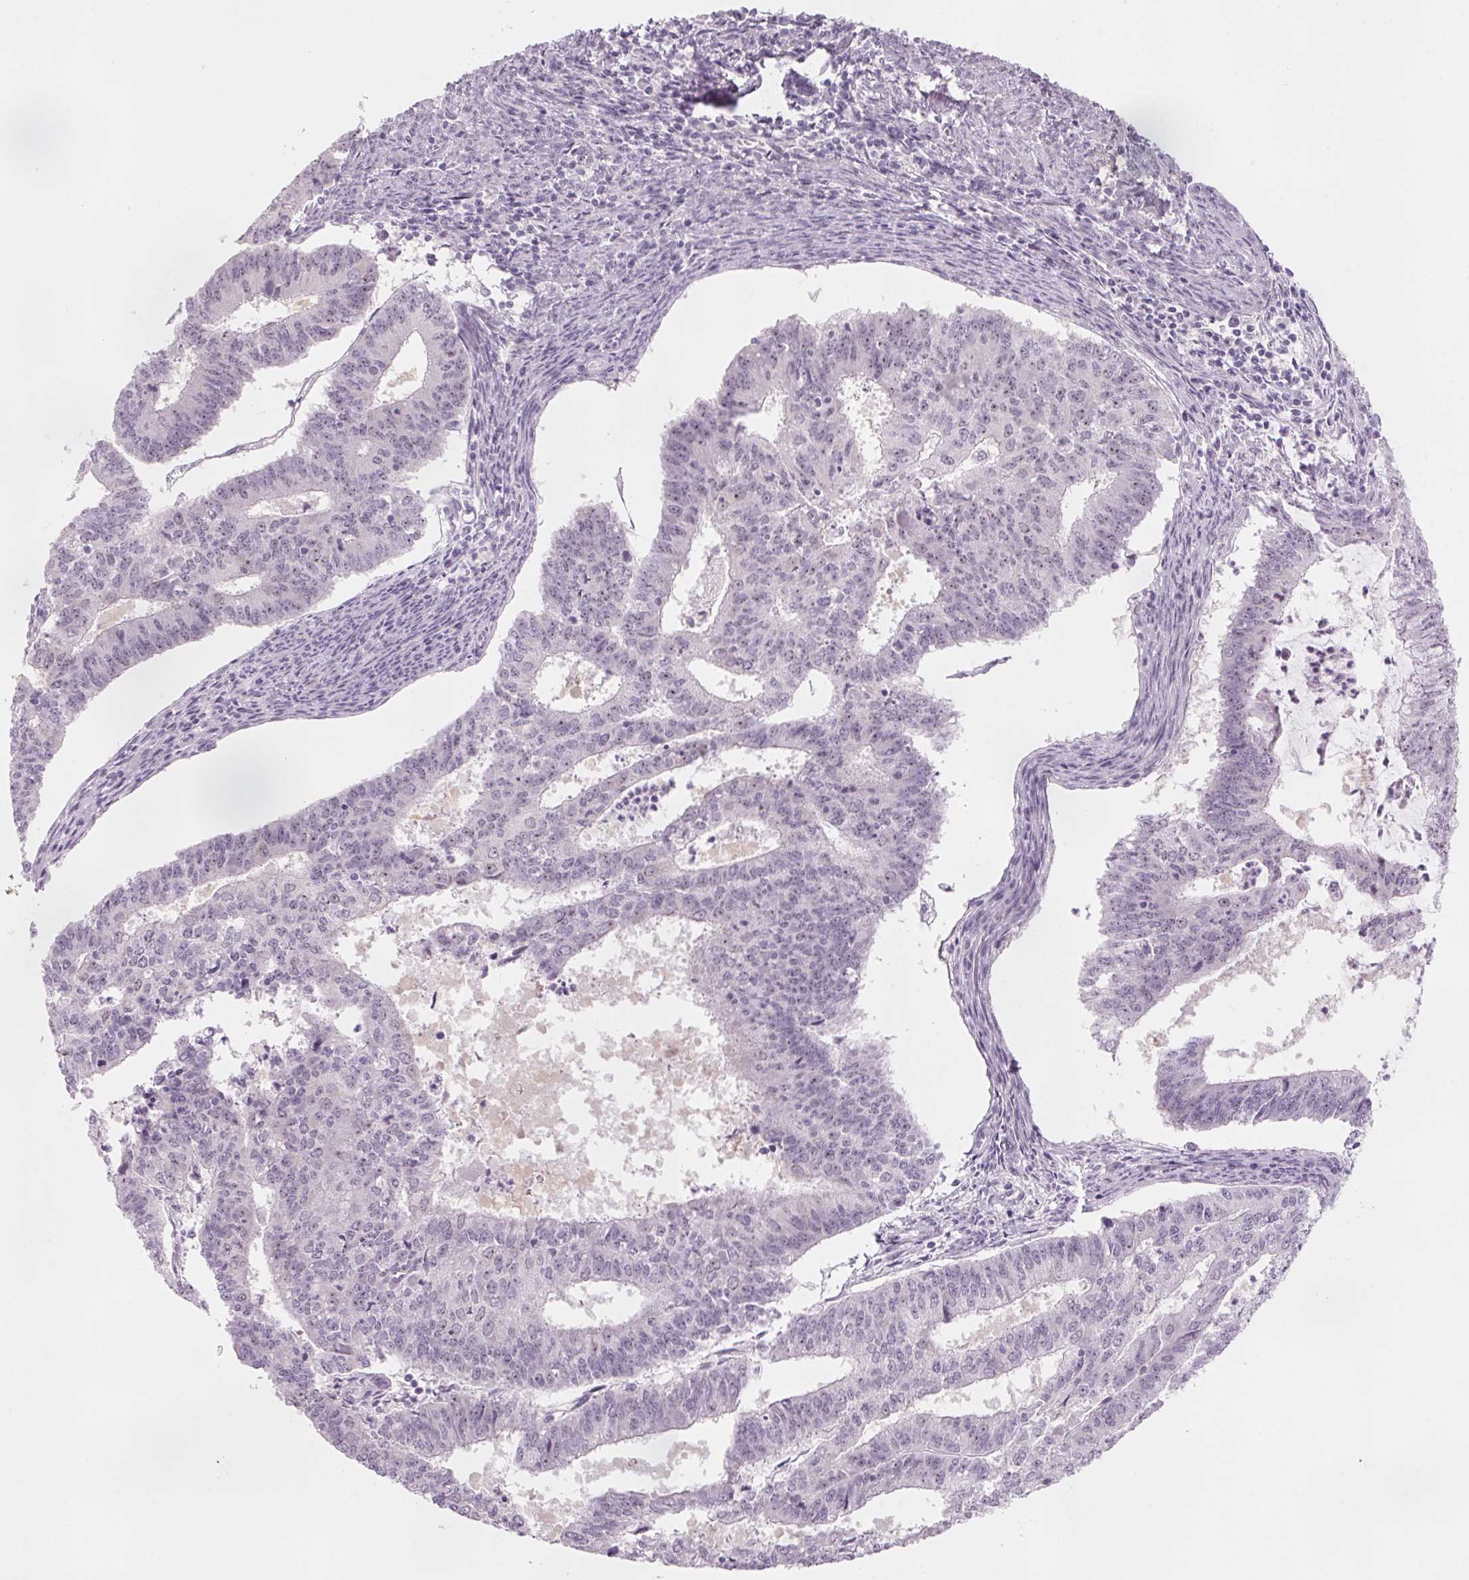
{"staining": {"intensity": "negative", "quantity": "none", "location": "none"}, "tissue": "endometrial cancer", "cell_type": "Tumor cells", "image_type": "cancer", "snomed": [{"axis": "morphology", "description": "Adenocarcinoma, NOS"}, {"axis": "topography", "description": "Endometrium"}], "caption": "Human endometrial adenocarcinoma stained for a protein using IHC exhibits no positivity in tumor cells.", "gene": "DNTTIP2", "patient": {"sex": "female", "age": 61}}